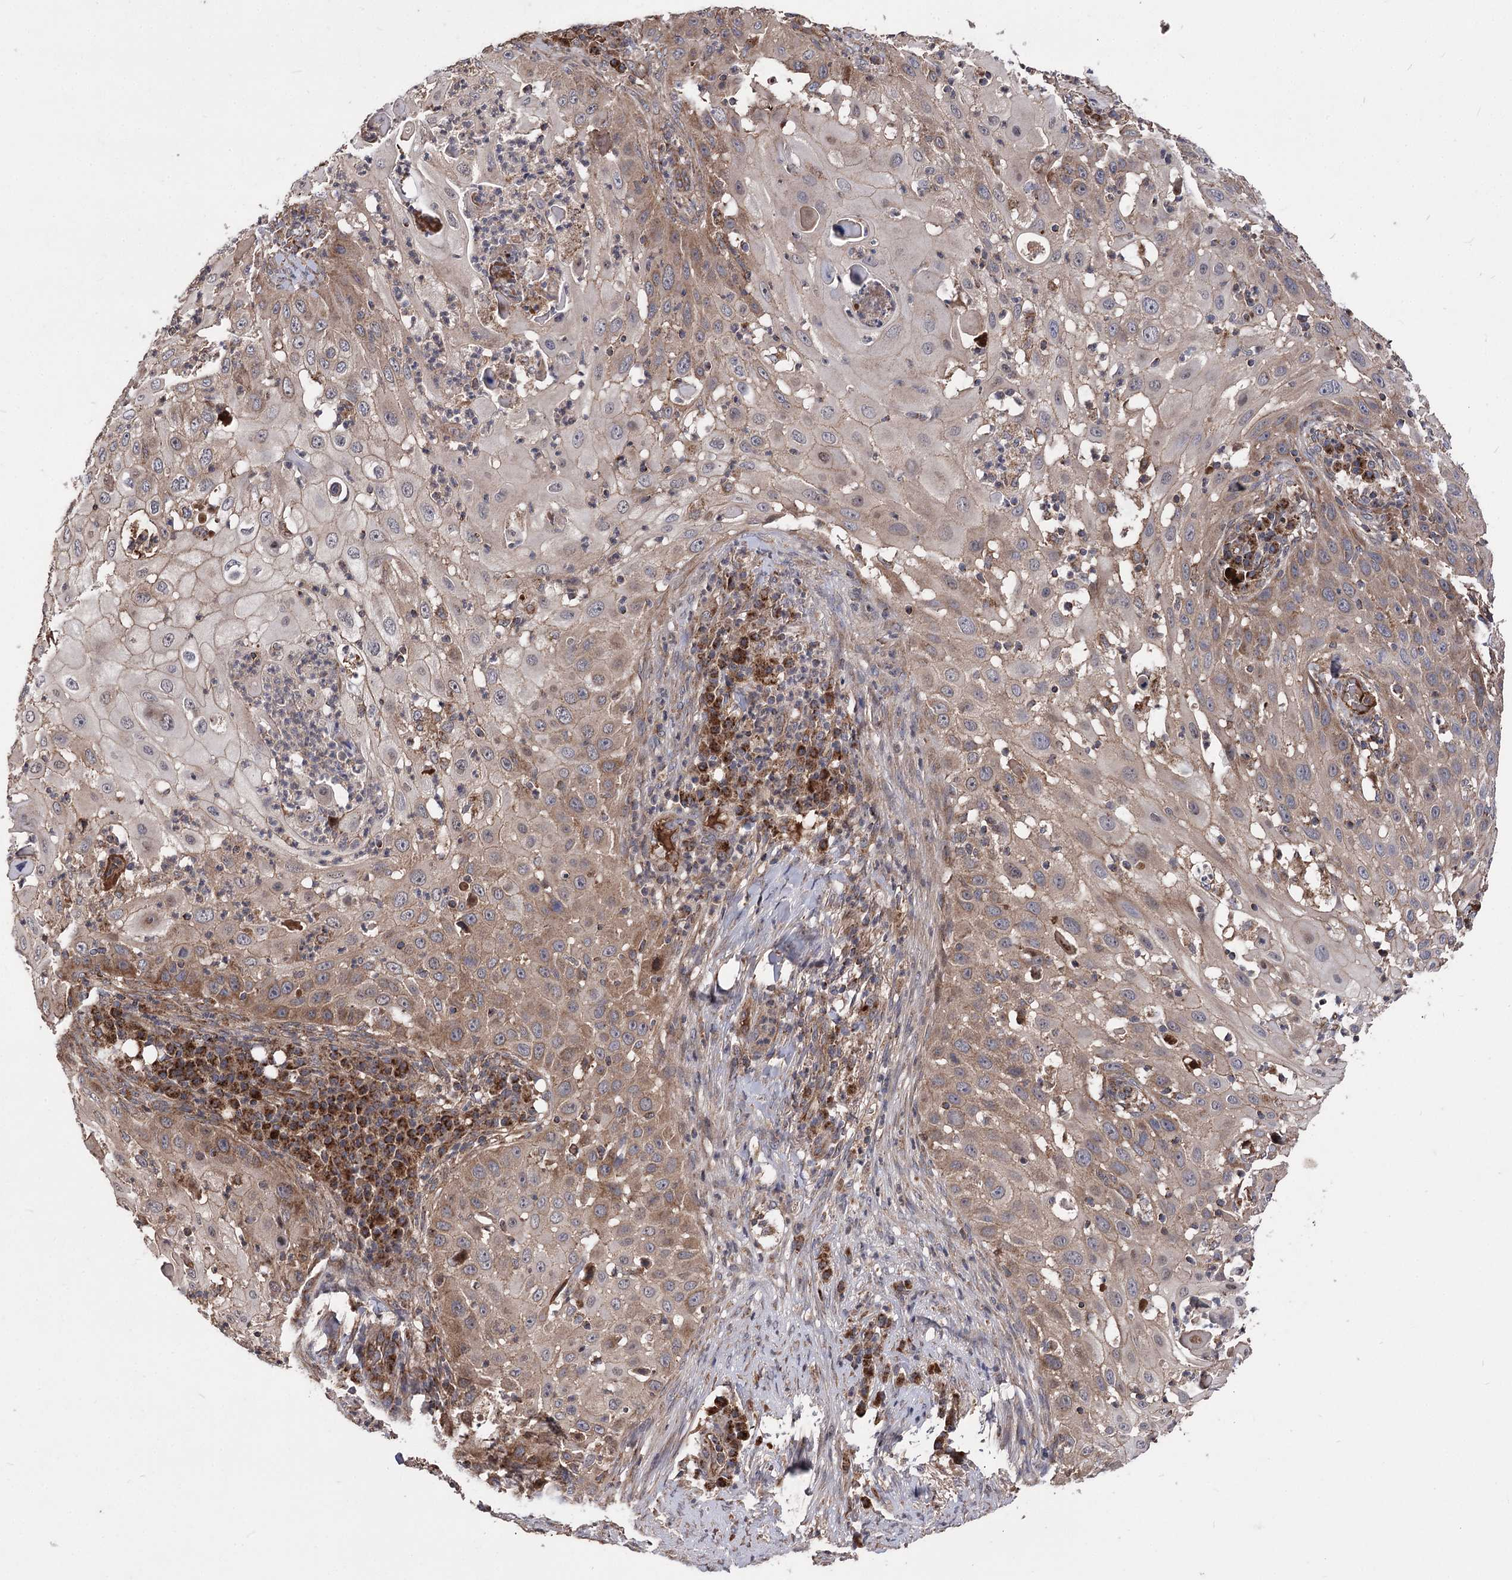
{"staining": {"intensity": "moderate", "quantity": ">75%", "location": "cytoplasmic/membranous"}, "tissue": "skin cancer", "cell_type": "Tumor cells", "image_type": "cancer", "snomed": [{"axis": "morphology", "description": "Squamous cell carcinoma, NOS"}, {"axis": "topography", "description": "Skin"}], "caption": "Moderate cytoplasmic/membranous positivity is appreciated in approximately >75% of tumor cells in squamous cell carcinoma (skin). (IHC, brightfield microscopy, high magnification).", "gene": "RASSF3", "patient": {"sex": "female", "age": 44}}